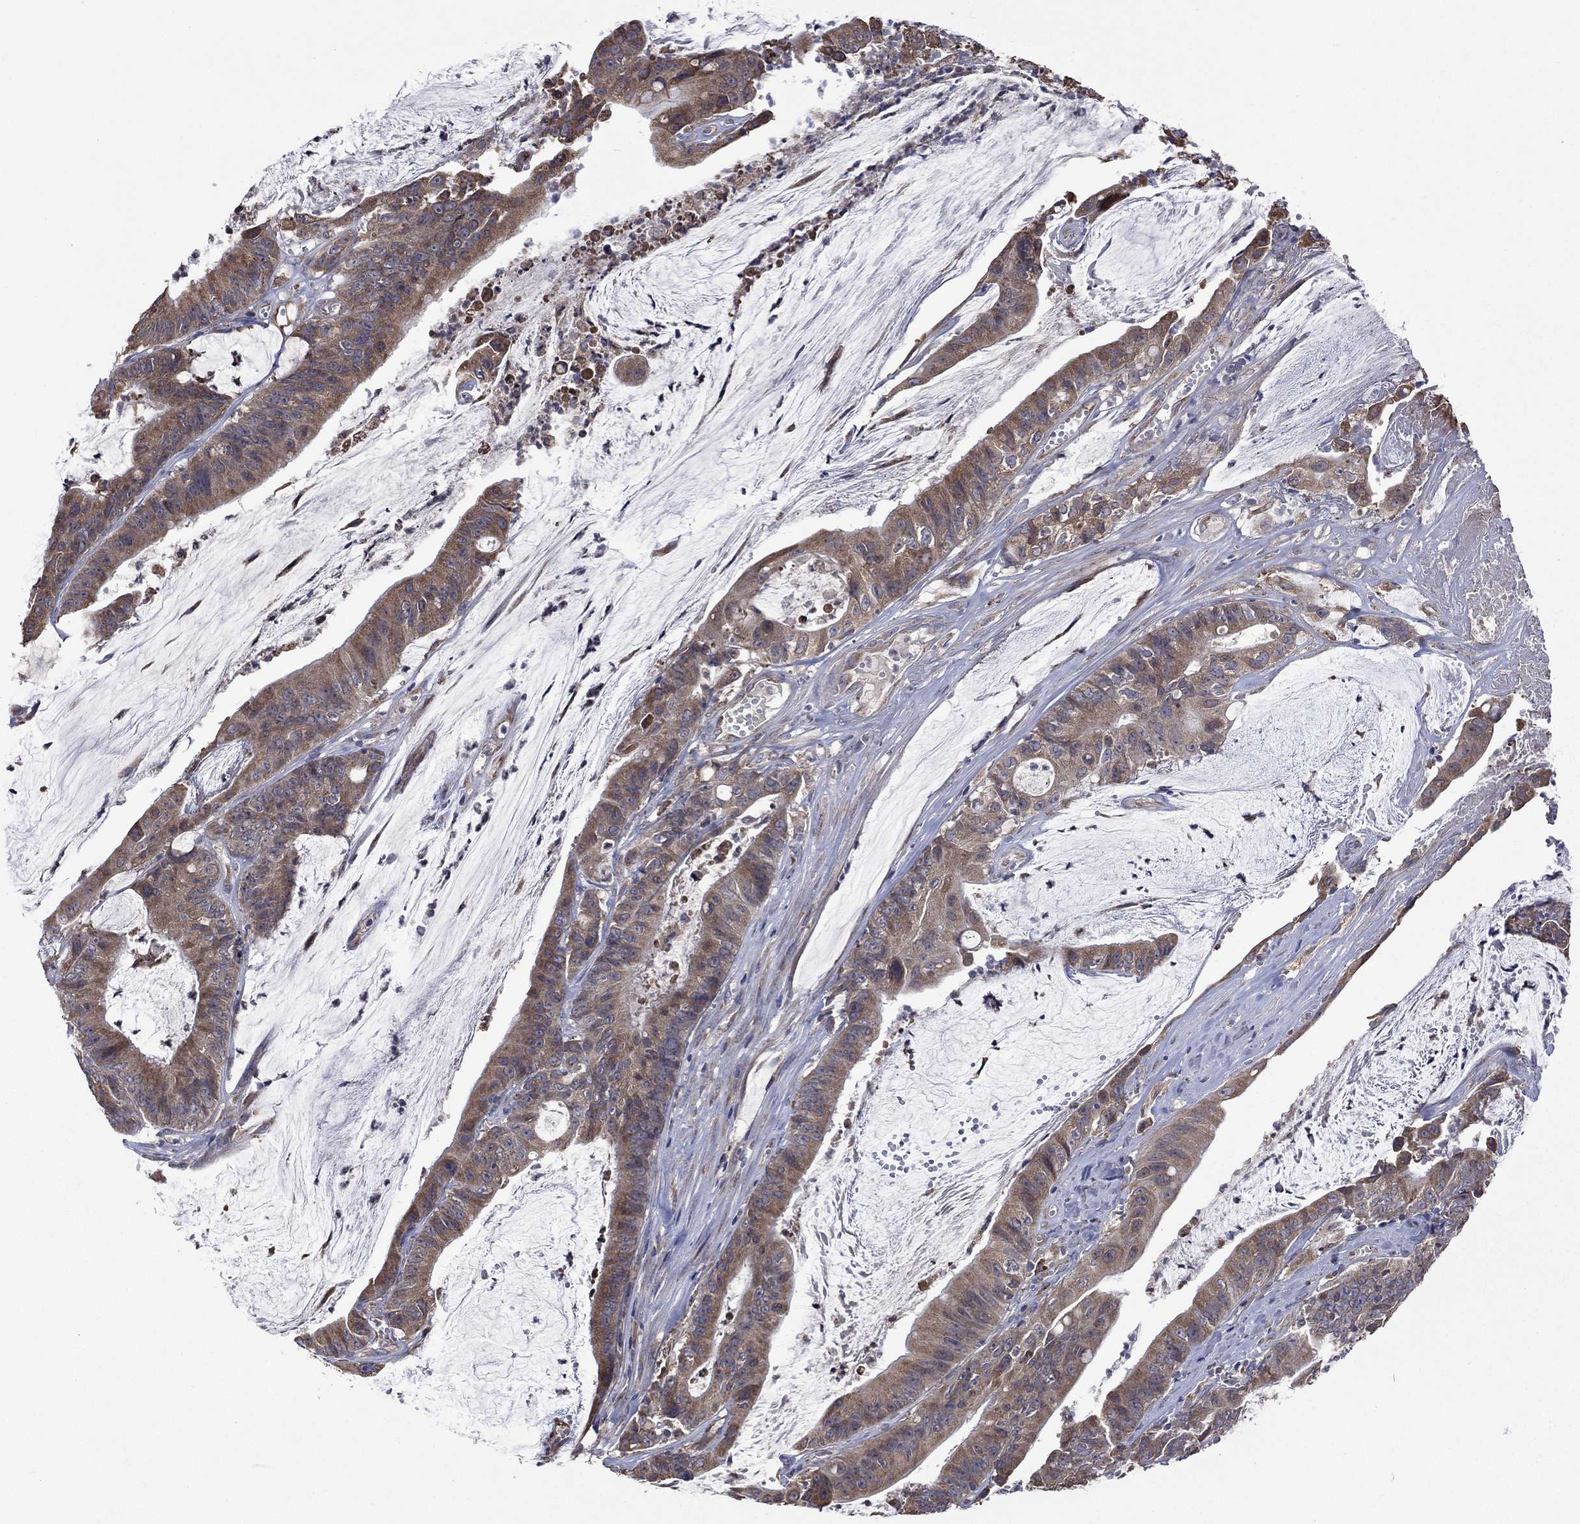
{"staining": {"intensity": "moderate", "quantity": ">75%", "location": "cytoplasmic/membranous"}, "tissue": "colorectal cancer", "cell_type": "Tumor cells", "image_type": "cancer", "snomed": [{"axis": "morphology", "description": "Adenocarcinoma, NOS"}, {"axis": "topography", "description": "Colon"}], "caption": "Immunohistochemical staining of human colorectal cancer (adenocarcinoma) displays moderate cytoplasmic/membranous protein expression in about >75% of tumor cells.", "gene": "FURIN", "patient": {"sex": "female", "age": 69}}